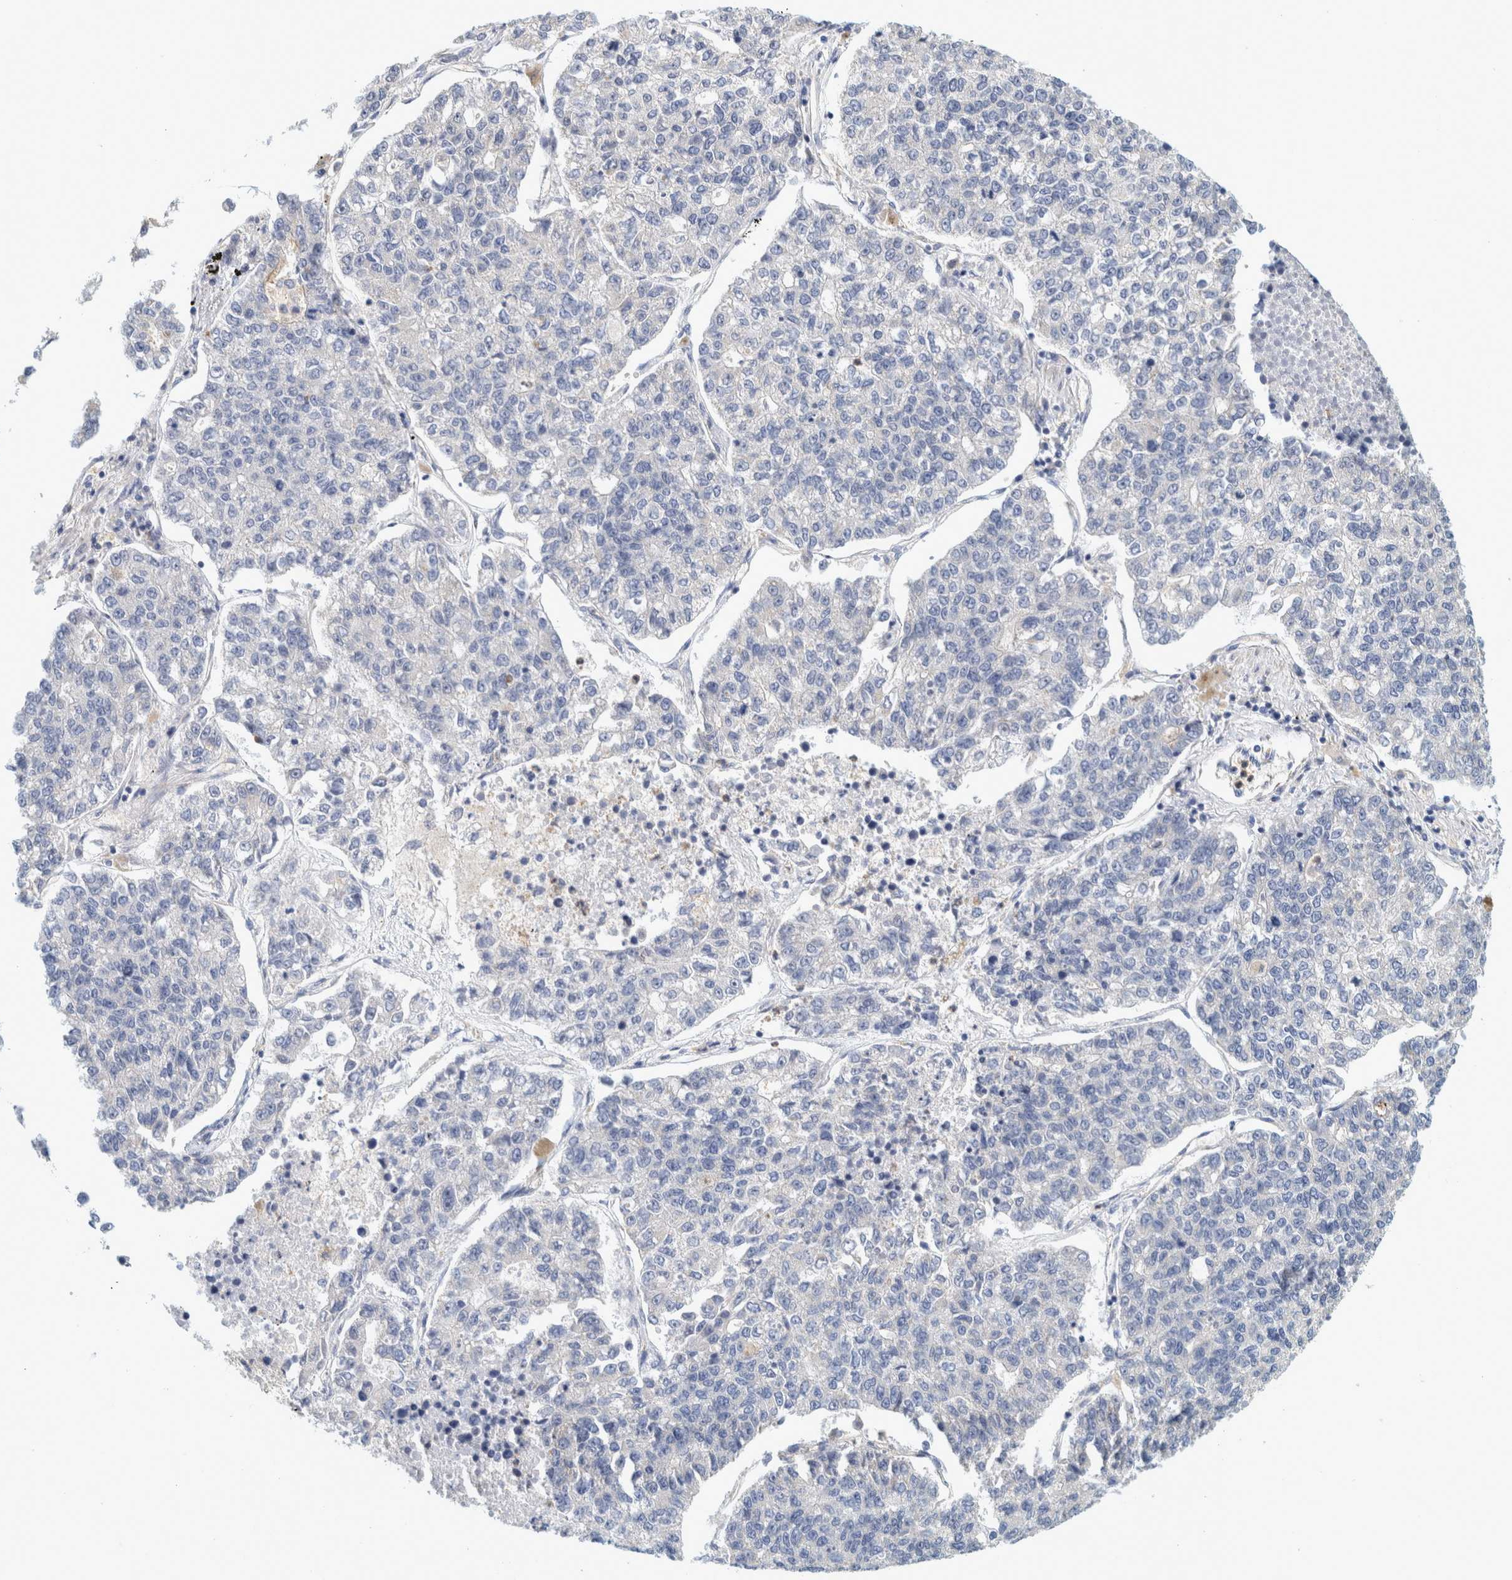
{"staining": {"intensity": "negative", "quantity": "none", "location": "none"}, "tissue": "lung cancer", "cell_type": "Tumor cells", "image_type": "cancer", "snomed": [{"axis": "morphology", "description": "Adenocarcinoma, NOS"}, {"axis": "topography", "description": "Lung"}], "caption": "Lung adenocarcinoma was stained to show a protein in brown. There is no significant expression in tumor cells.", "gene": "ZNF324B", "patient": {"sex": "male", "age": 49}}